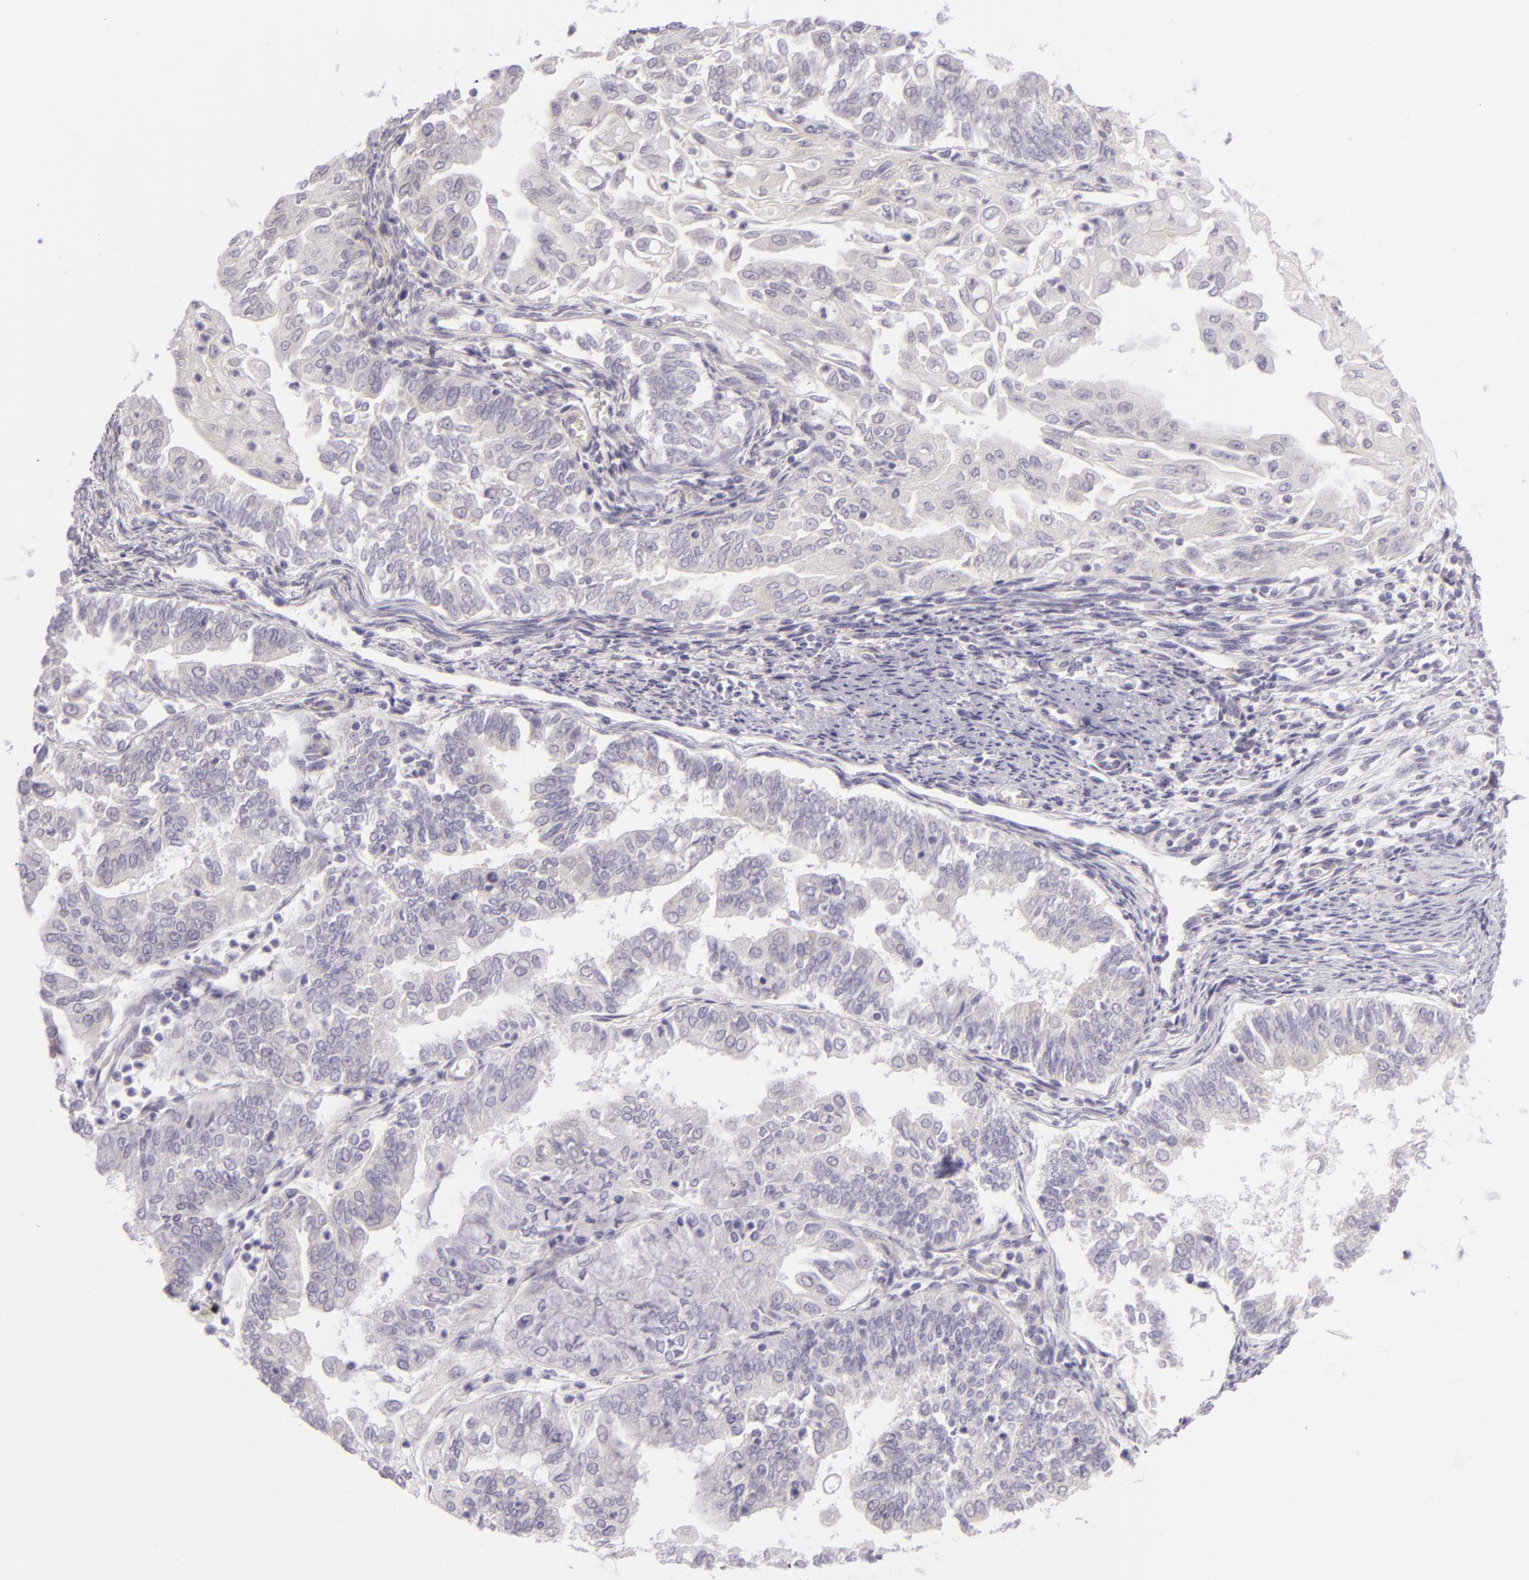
{"staining": {"intensity": "negative", "quantity": "none", "location": "none"}, "tissue": "endometrial cancer", "cell_type": "Tumor cells", "image_type": "cancer", "snomed": [{"axis": "morphology", "description": "Adenocarcinoma, NOS"}, {"axis": "topography", "description": "Endometrium"}], "caption": "Tumor cells are negative for protein expression in human endometrial cancer (adenocarcinoma).", "gene": "ZC3H7B", "patient": {"sex": "female", "age": 75}}